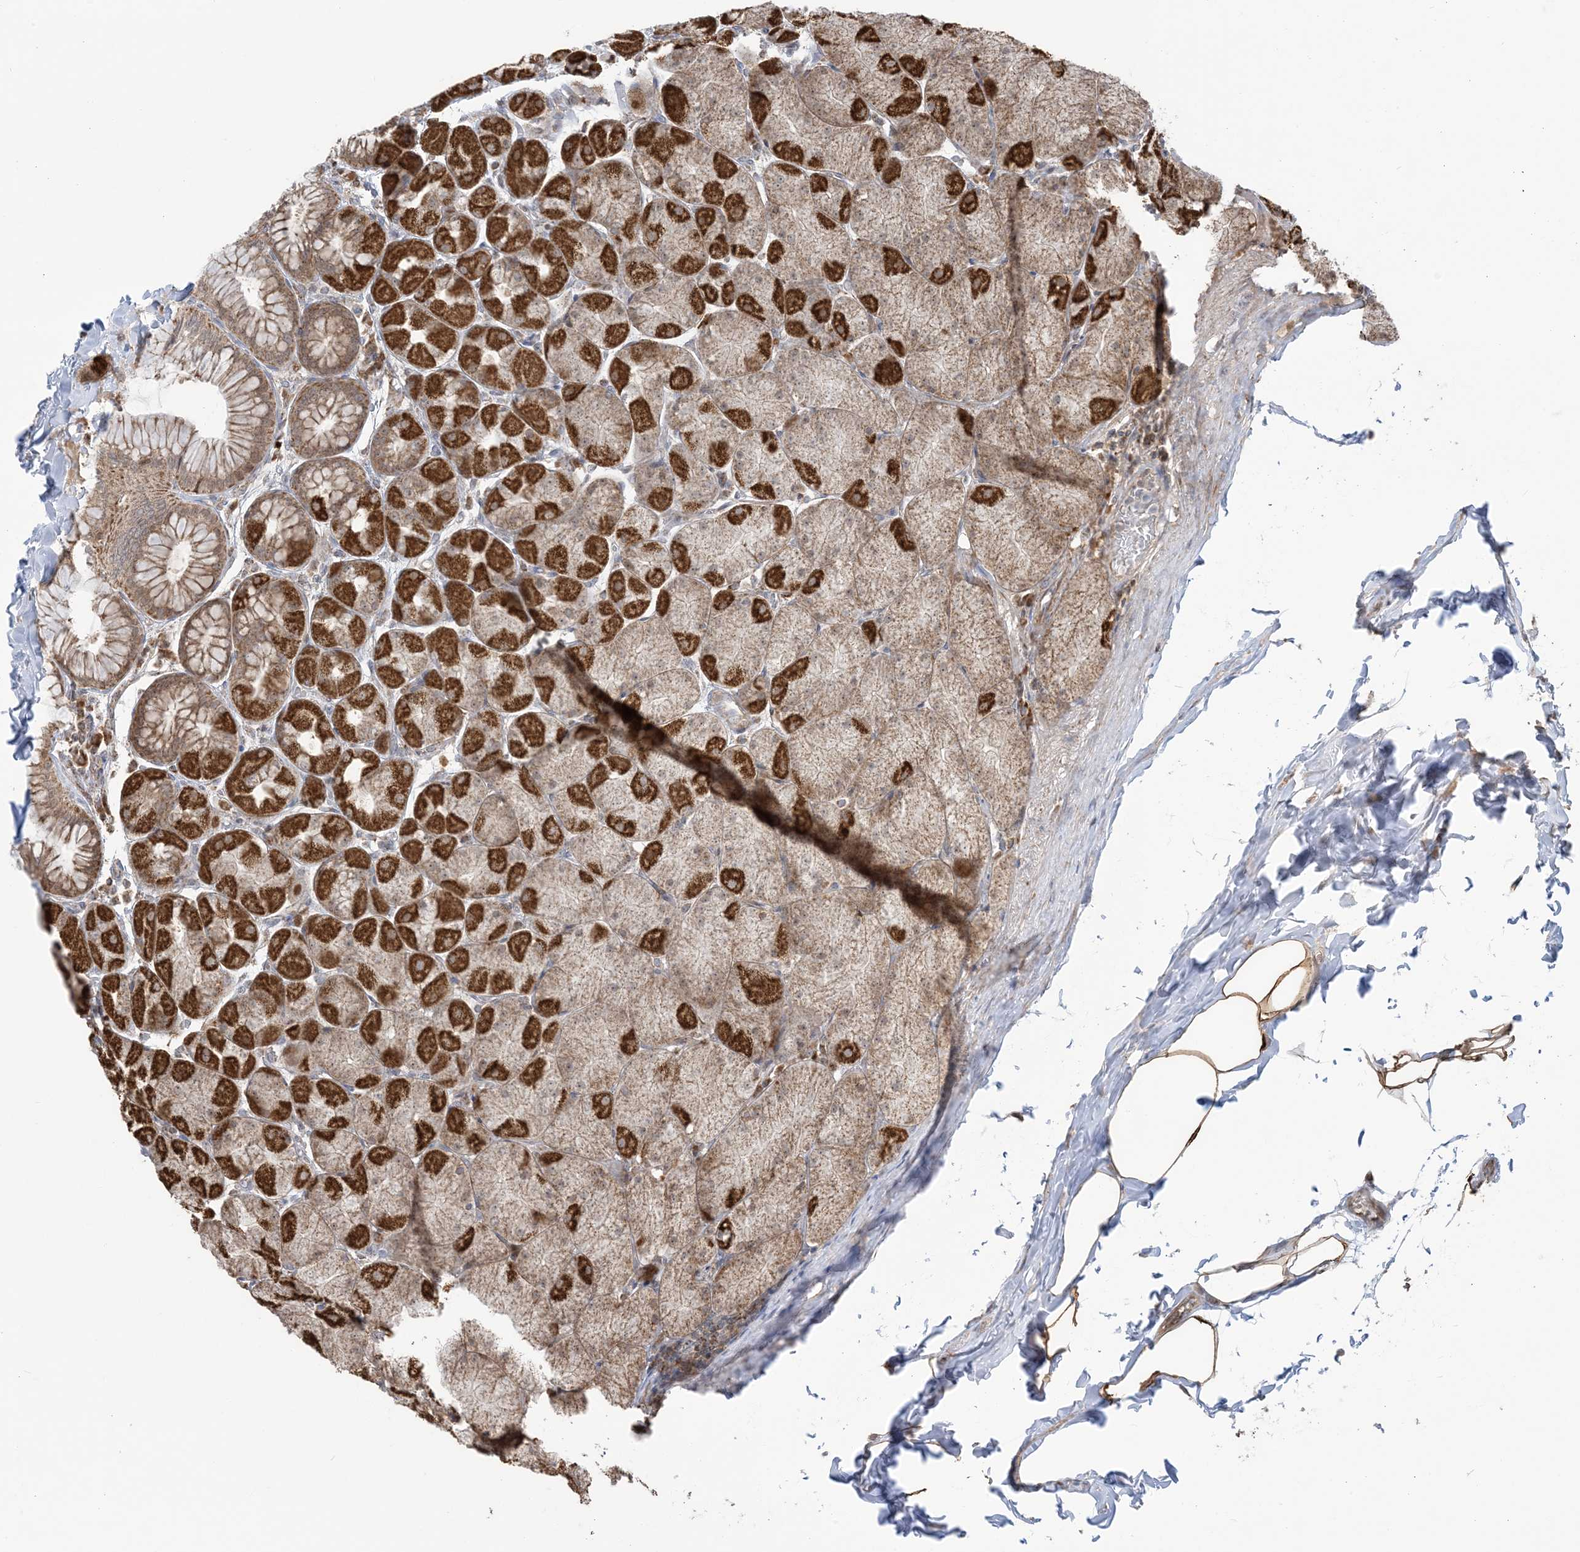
{"staining": {"intensity": "strong", "quantity": "25%-75%", "location": "cytoplasmic/membranous"}, "tissue": "stomach", "cell_type": "Glandular cells", "image_type": "normal", "snomed": [{"axis": "morphology", "description": "Normal tissue, NOS"}, {"axis": "topography", "description": "Stomach, upper"}], "caption": "IHC (DAB) staining of benign stomach displays strong cytoplasmic/membranous protein staining in approximately 25%-75% of glandular cells.", "gene": "MAPKBP1", "patient": {"sex": "female", "age": 56}}